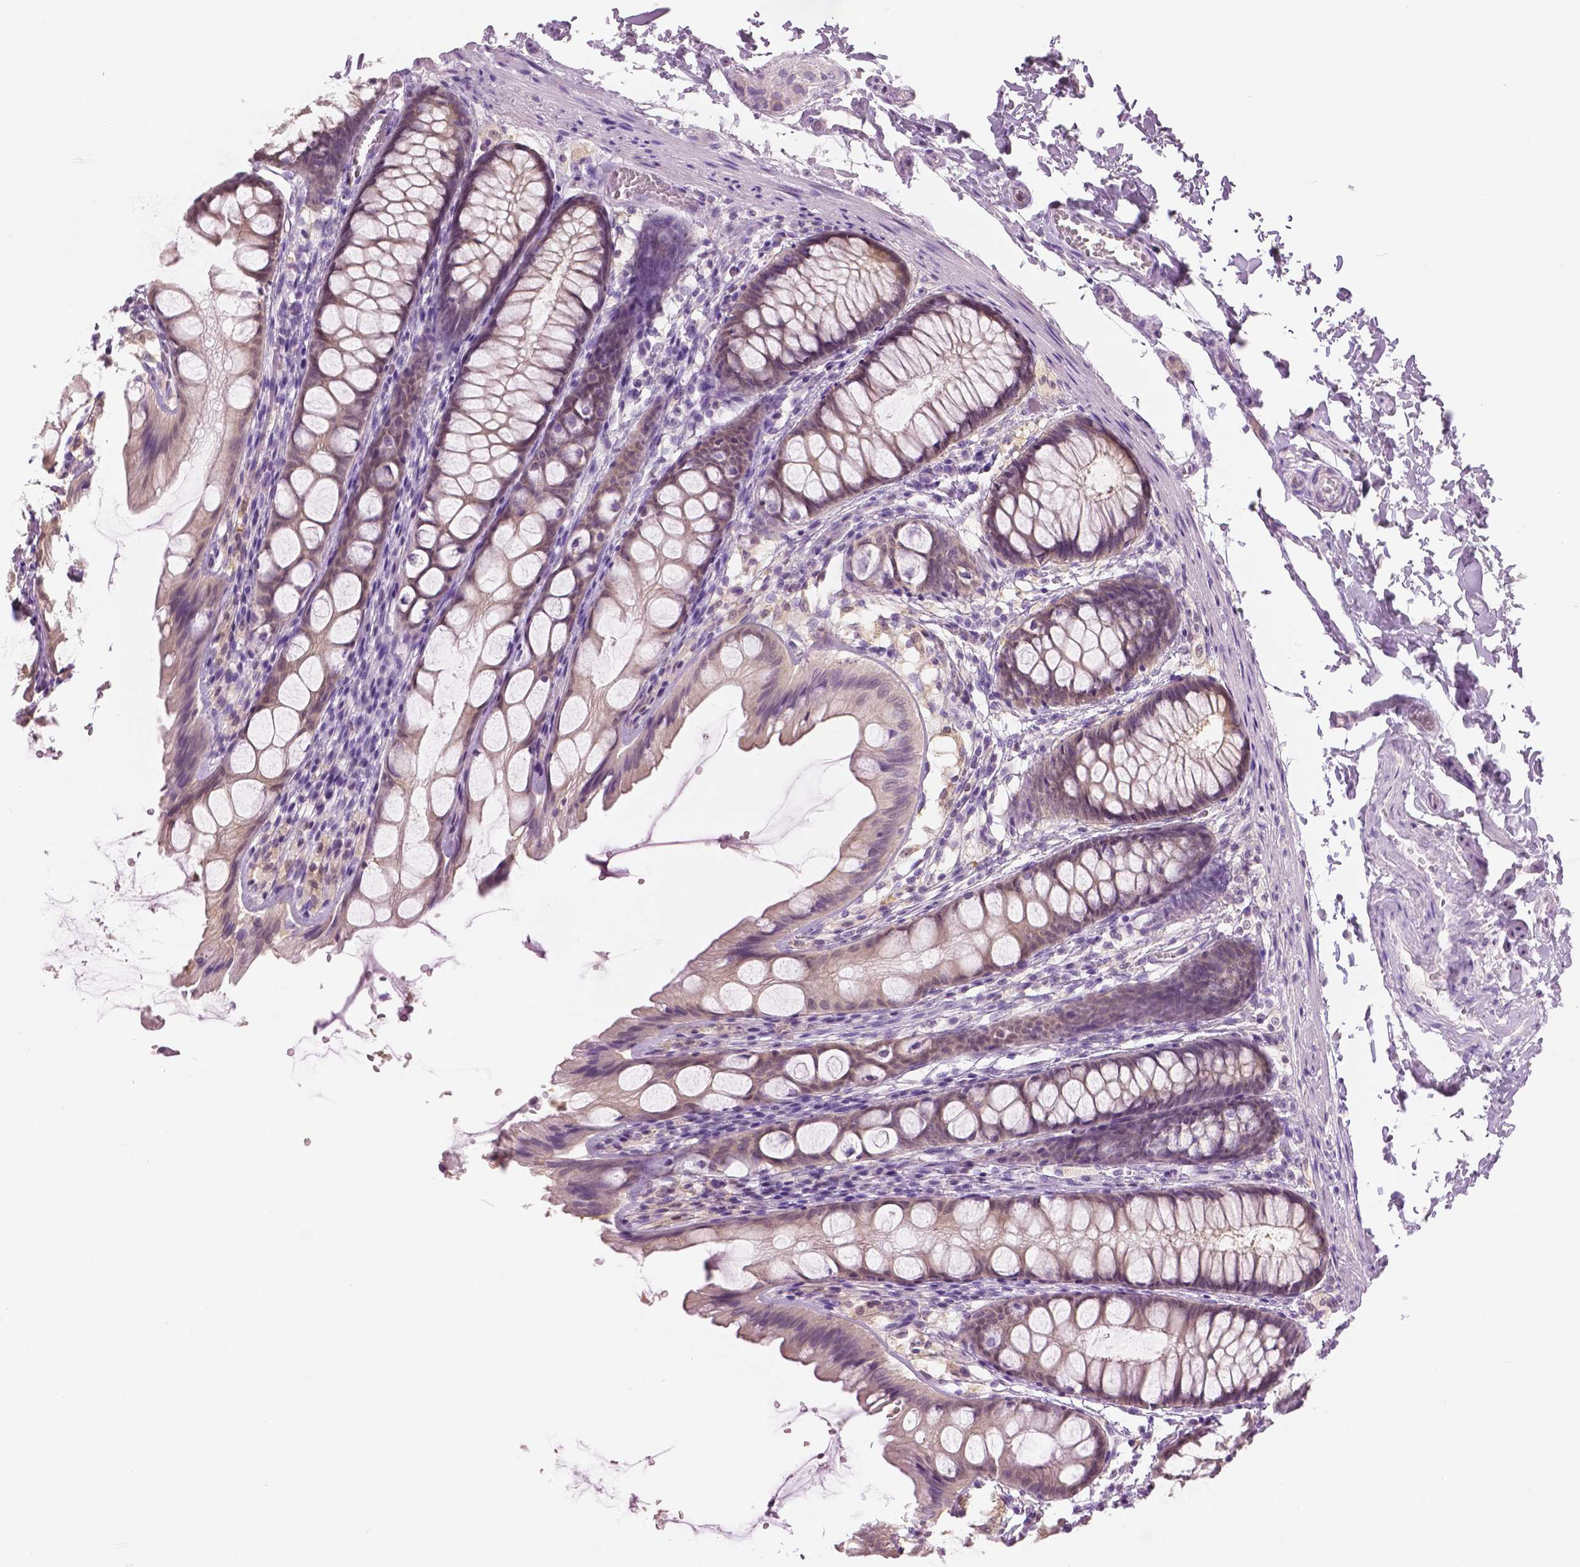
{"staining": {"intensity": "negative", "quantity": "none", "location": "none"}, "tissue": "colon", "cell_type": "Endothelial cells", "image_type": "normal", "snomed": [{"axis": "morphology", "description": "Normal tissue, NOS"}, {"axis": "topography", "description": "Colon"}], "caption": "High power microscopy photomicrograph of an IHC micrograph of normal colon, revealing no significant expression in endothelial cells.", "gene": "GALM", "patient": {"sex": "male", "age": 47}}